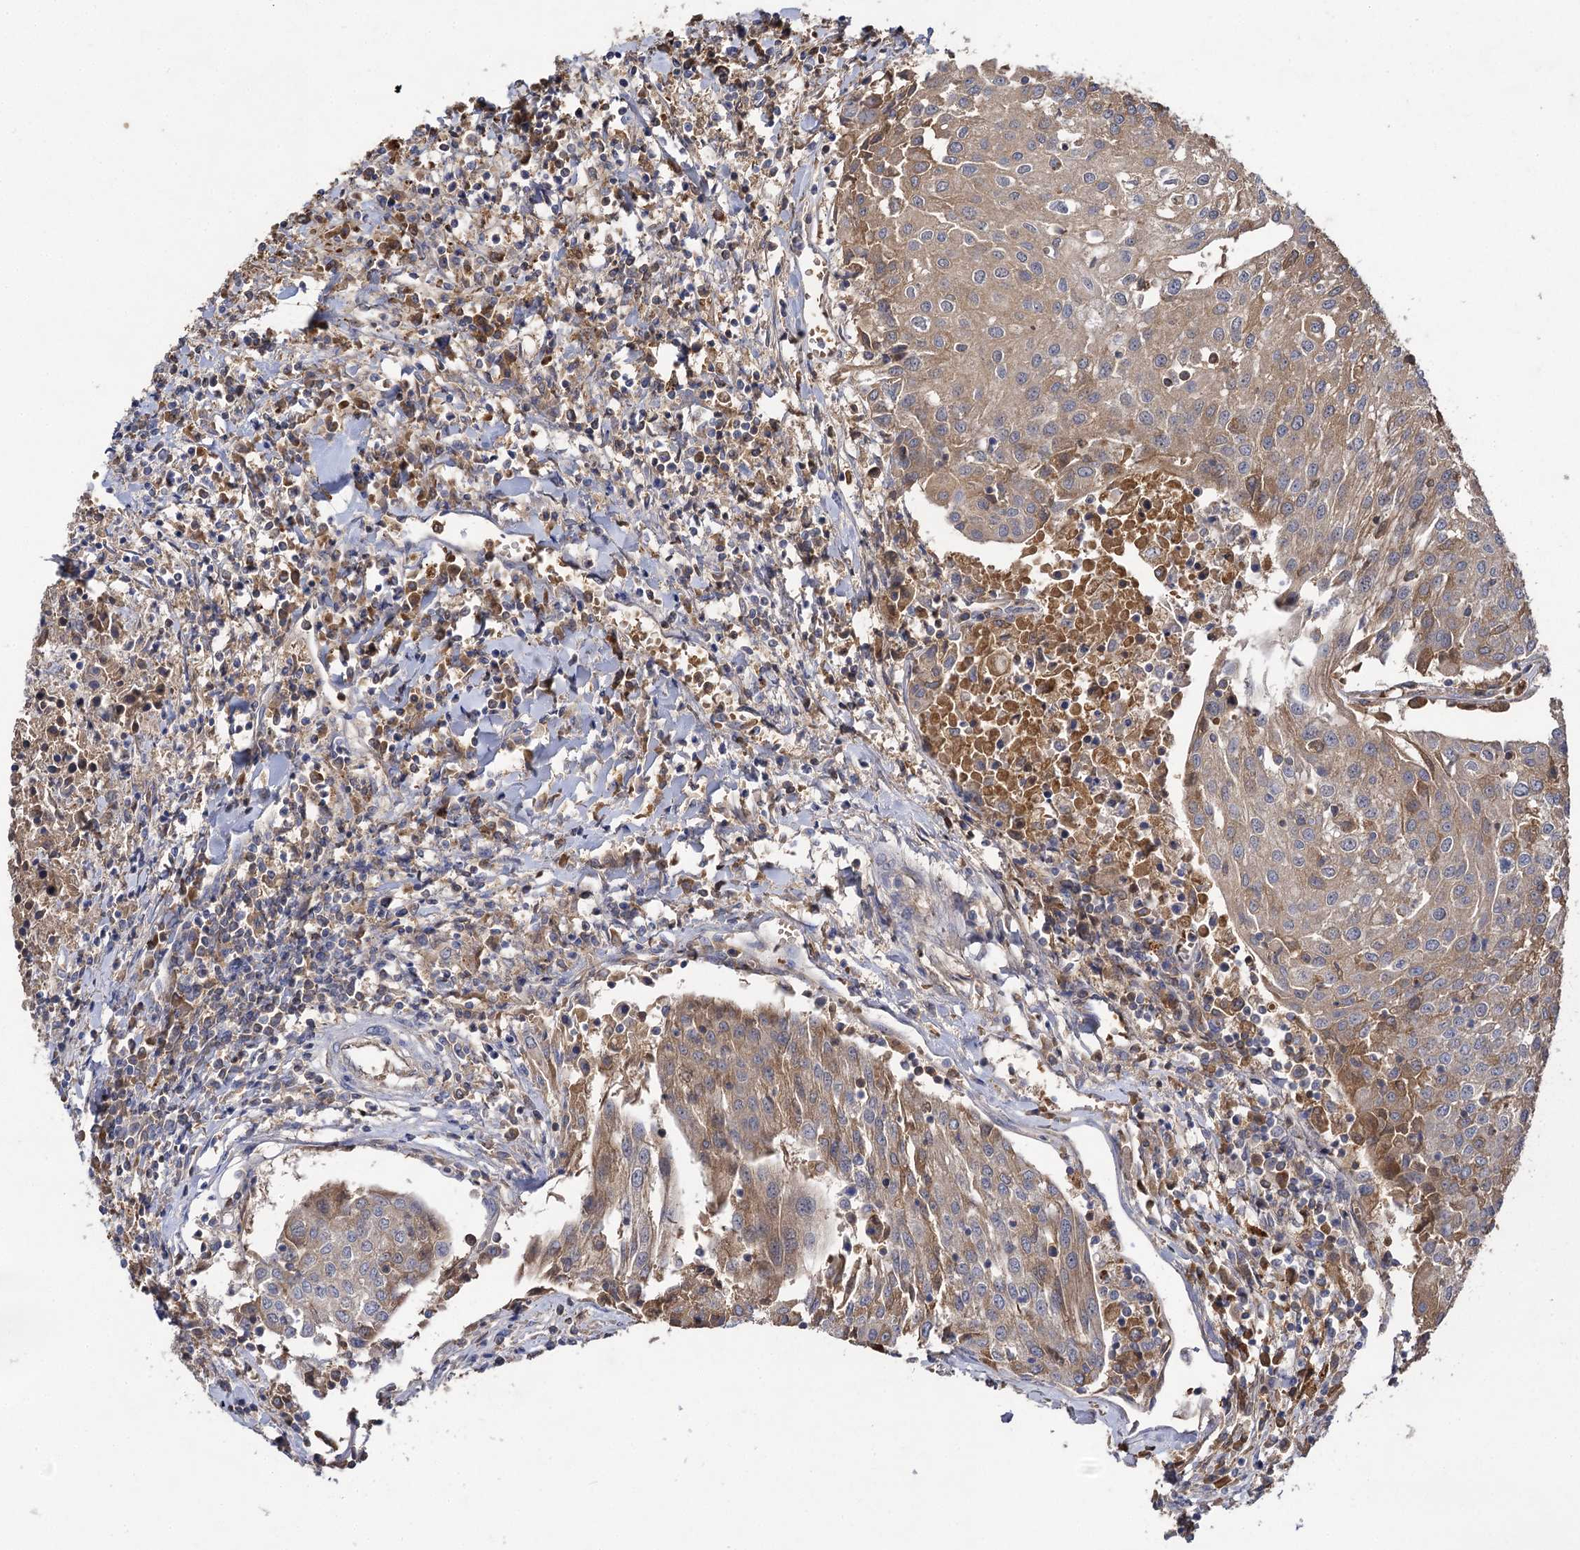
{"staining": {"intensity": "moderate", "quantity": "<25%", "location": "cytoplasmic/membranous"}, "tissue": "urothelial cancer", "cell_type": "Tumor cells", "image_type": "cancer", "snomed": [{"axis": "morphology", "description": "Urothelial carcinoma, High grade"}, {"axis": "topography", "description": "Urinary bladder"}], "caption": "A brown stain highlights moderate cytoplasmic/membranous staining of a protein in urothelial carcinoma (high-grade) tumor cells.", "gene": "USP50", "patient": {"sex": "female", "age": 85}}